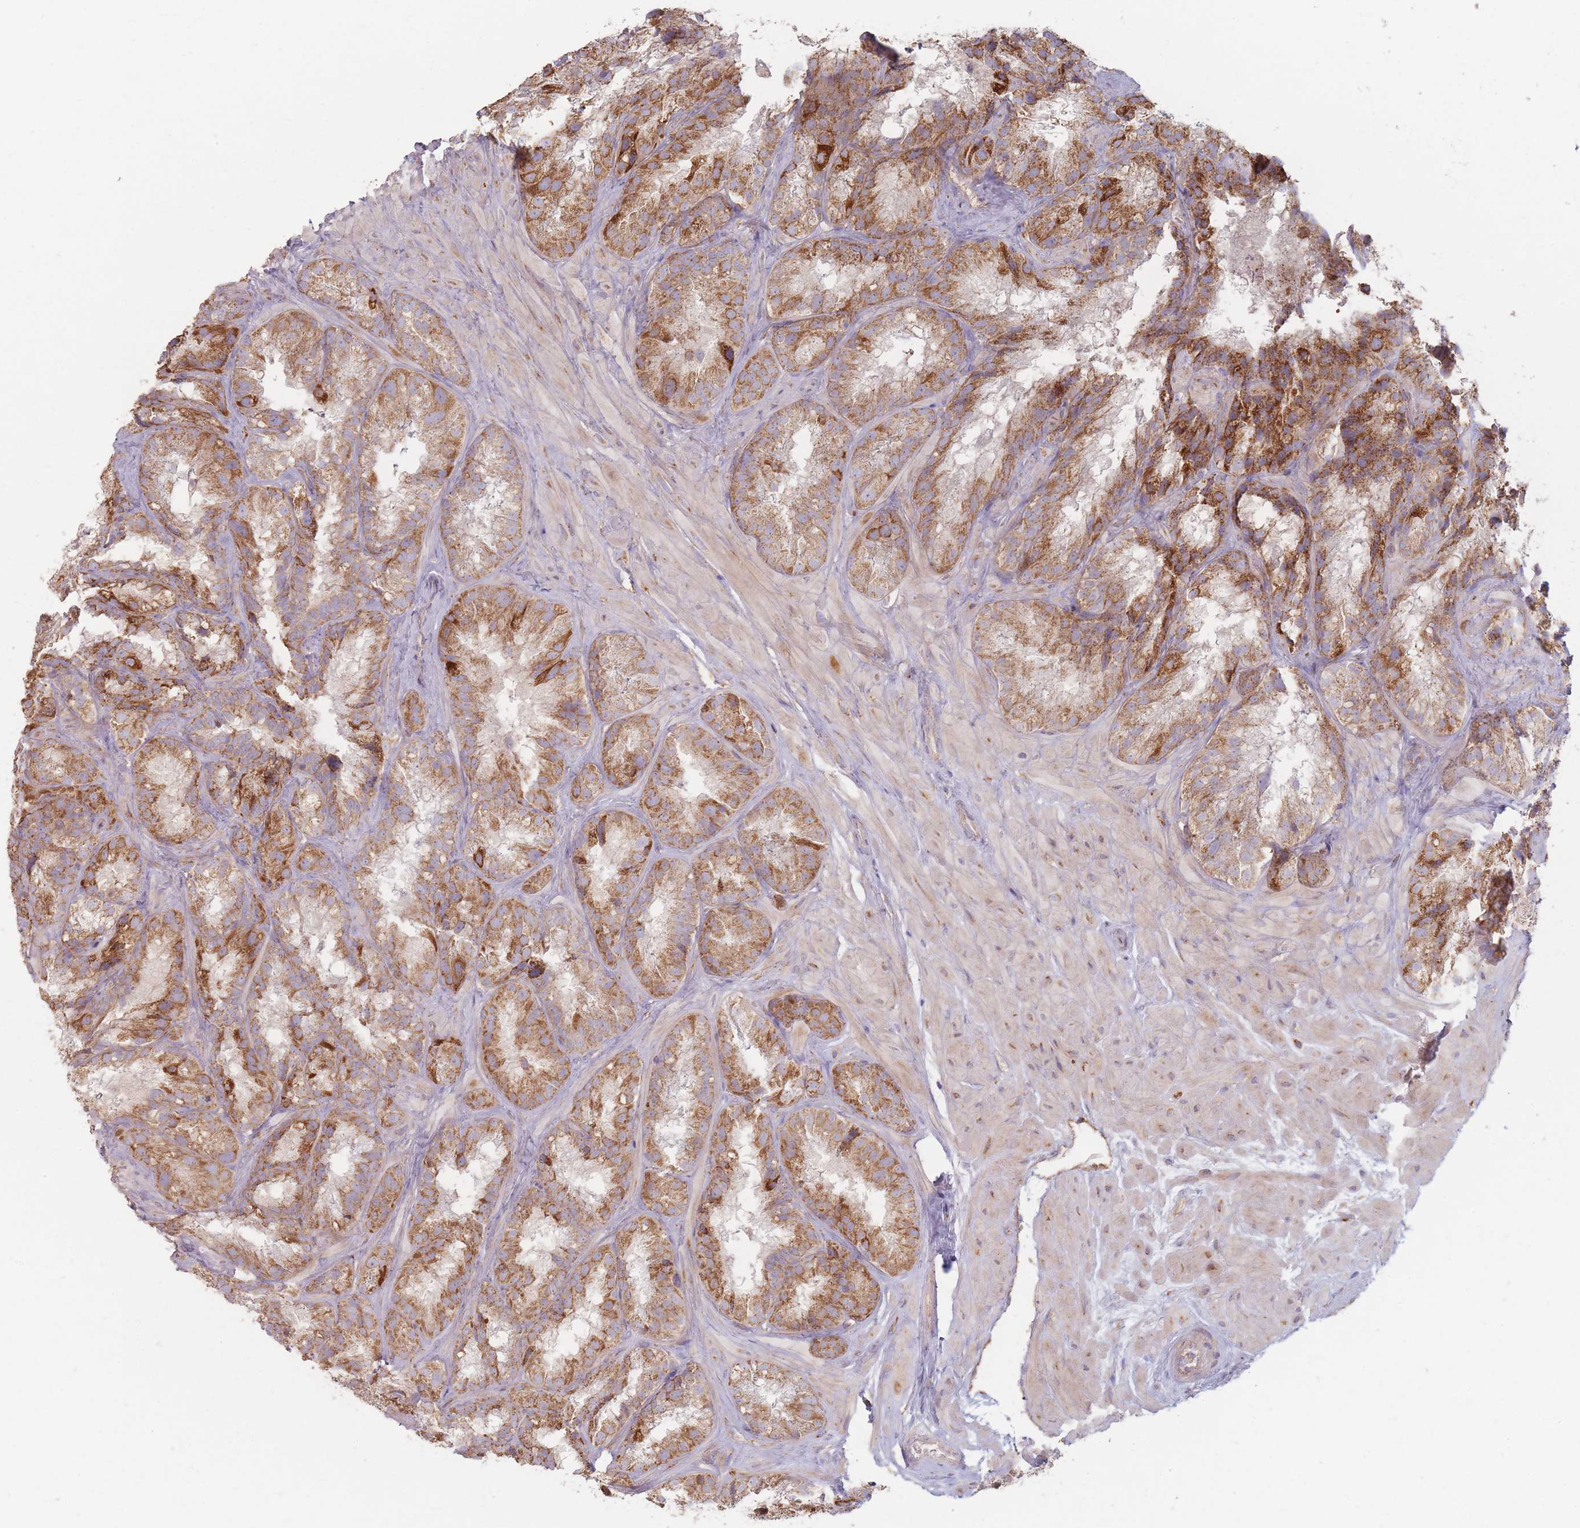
{"staining": {"intensity": "moderate", "quantity": ">75%", "location": "cytoplasmic/membranous"}, "tissue": "seminal vesicle", "cell_type": "Glandular cells", "image_type": "normal", "snomed": [{"axis": "morphology", "description": "Normal tissue, NOS"}, {"axis": "topography", "description": "Seminal veicle"}], "caption": "An immunohistochemistry (IHC) image of normal tissue is shown. Protein staining in brown shows moderate cytoplasmic/membranous positivity in seminal vesicle within glandular cells.", "gene": "ESRP2", "patient": {"sex": "male", "age": 58}}